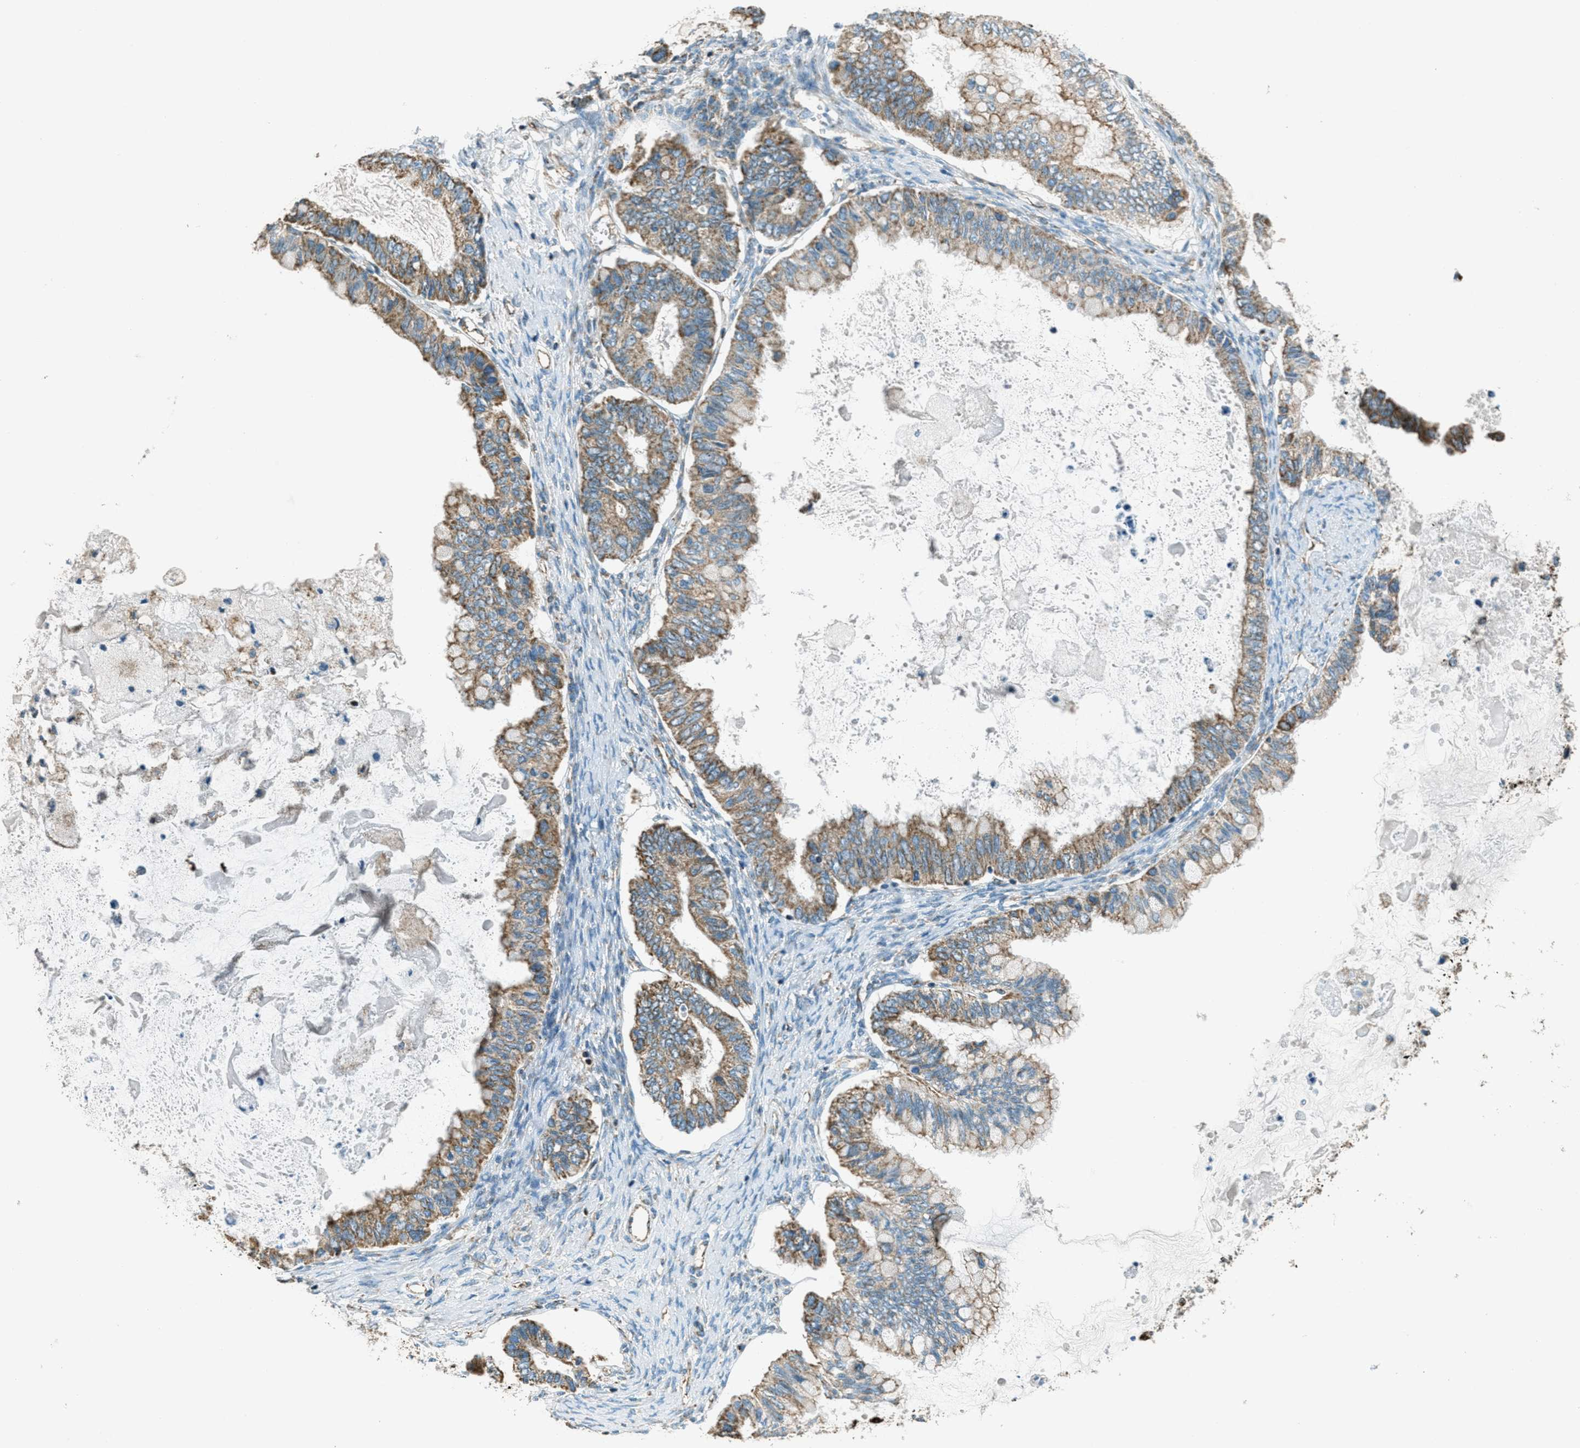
{"staining": {"intensity": "moderate", "quantity": ">75%", "location": "cytoplasmic/membranous"}, "tissue": "ovarian cancer", "cell_type": "Tumor cells", "image_type": "cancer", "snomed": [{"axis": "morphology", "description": "Cystadenocarcinoma, mucinous, NOS"}, {"axis": "topography", "description": "Ovary"}], "caption": "The image shows immunohistochemical staining of ovarian cancer. There is moderate cytoplasmic/membranous positivity is appreciated in approximately >75% of tumor cells.", "gene": "CHST15", "patient": {"sex": "female", "age": 80}}